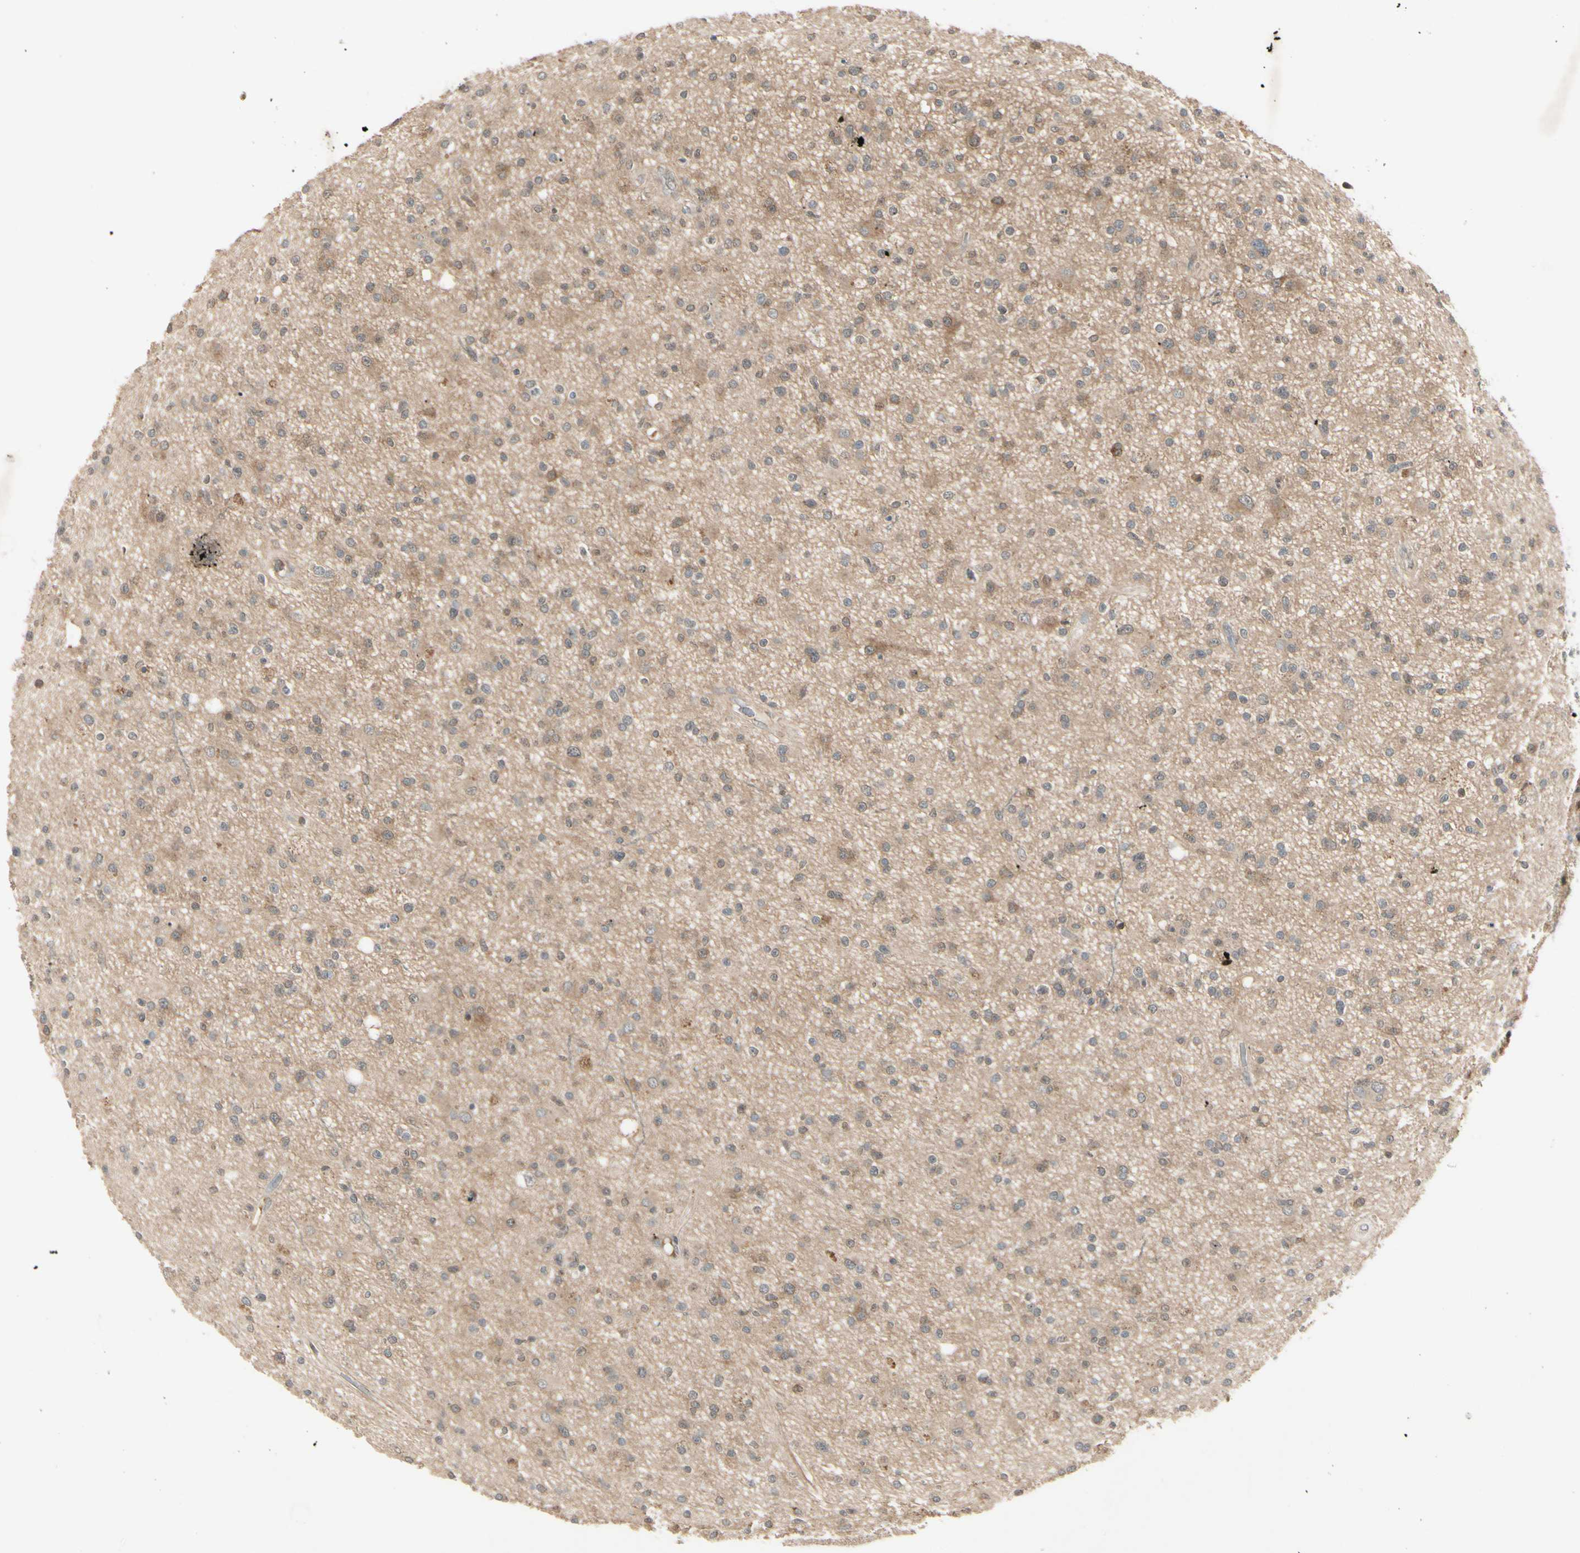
{"staining": {"intensity": "moderate", "quantity": ">75%", "location": "cytoplasmic/membranous"}, "tissue": "glioma", "cell_type": "Tumor cells", "image_type": "cancer", "snomed": [{"axis": "morphology", "description": "Glioma, malignant, High grade"}, {"axis": "topography", "description": "Brain"}], "caption": "Glioma was stained to show a protein in brown. There is medium levels of moderate cytoplasmic/membranous staining in about >75% of tumor cells. (brown staining indicates protein expression, while blue staining denotes nuclei).", "gene": "FHDC1", "patient": {"sex": "male", "age": 33}}